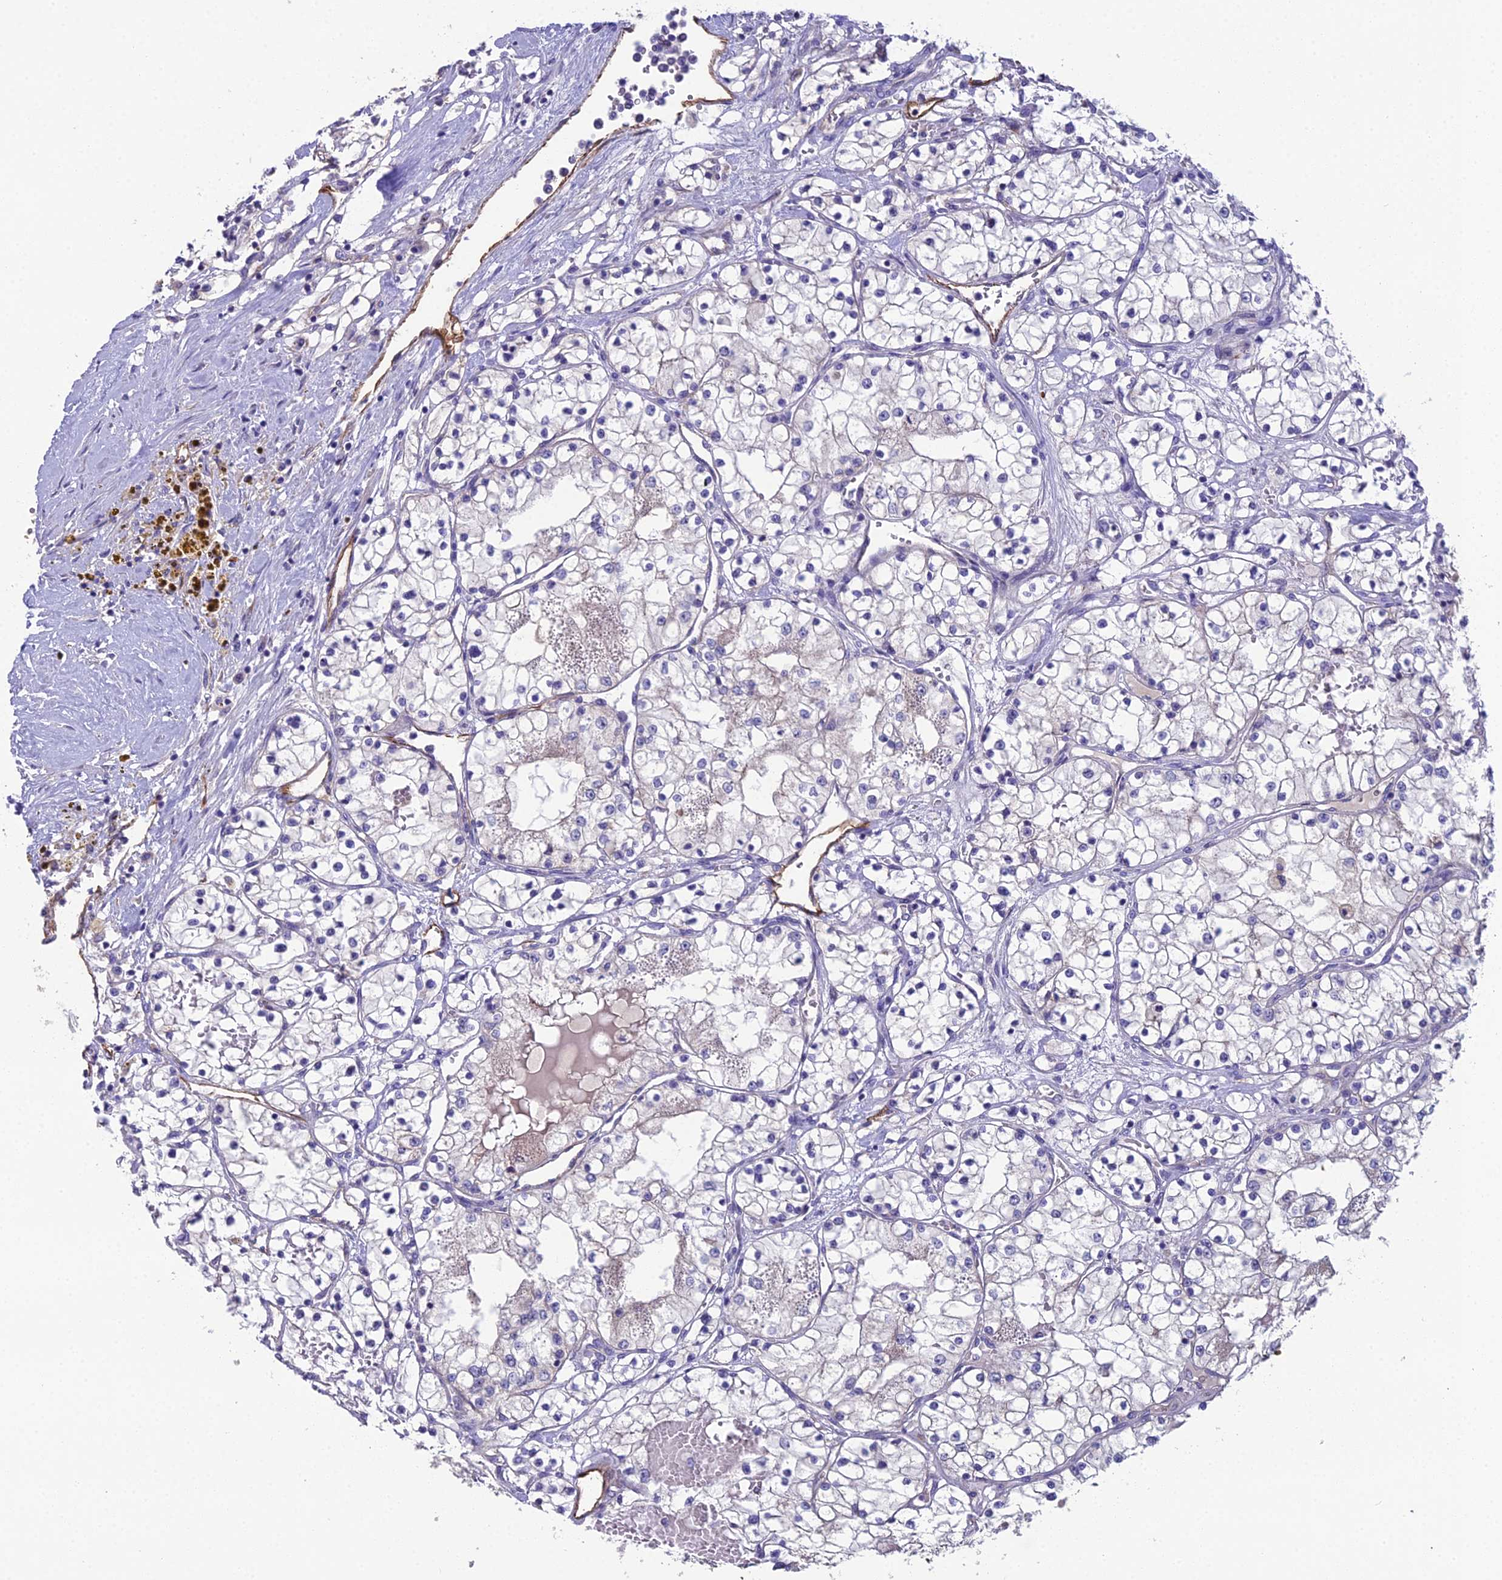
{"staining": {"intensity": "negative", "quantity": "none", "location": "none"}, "tissue": "renal cancer", "cell_type": "Tumor cells", "image_type": "cancer", "snomed": [{"axis": "morphology", "description": "Normal tissue, NOS"}, {"axis": "morphology", "description": "Adenocarcinoma, NOS"}, {"axis": "topography", "description": "Kidney"}], "caption": "IHC micrograph of neoplastic tissue: human renal cancer stained with DAB (3,3'-diaminobenzidine) reveals no significant protein expression in tumor cells. (Stains: DAB (3,3'-diaminobenzidine) immunohistochemistry with hematoxylin counter stain, Microscopy: brightfield microscopy at high magnification).", "gene": "CFAP47", "patient": {"sex": "male", "age": 68}}